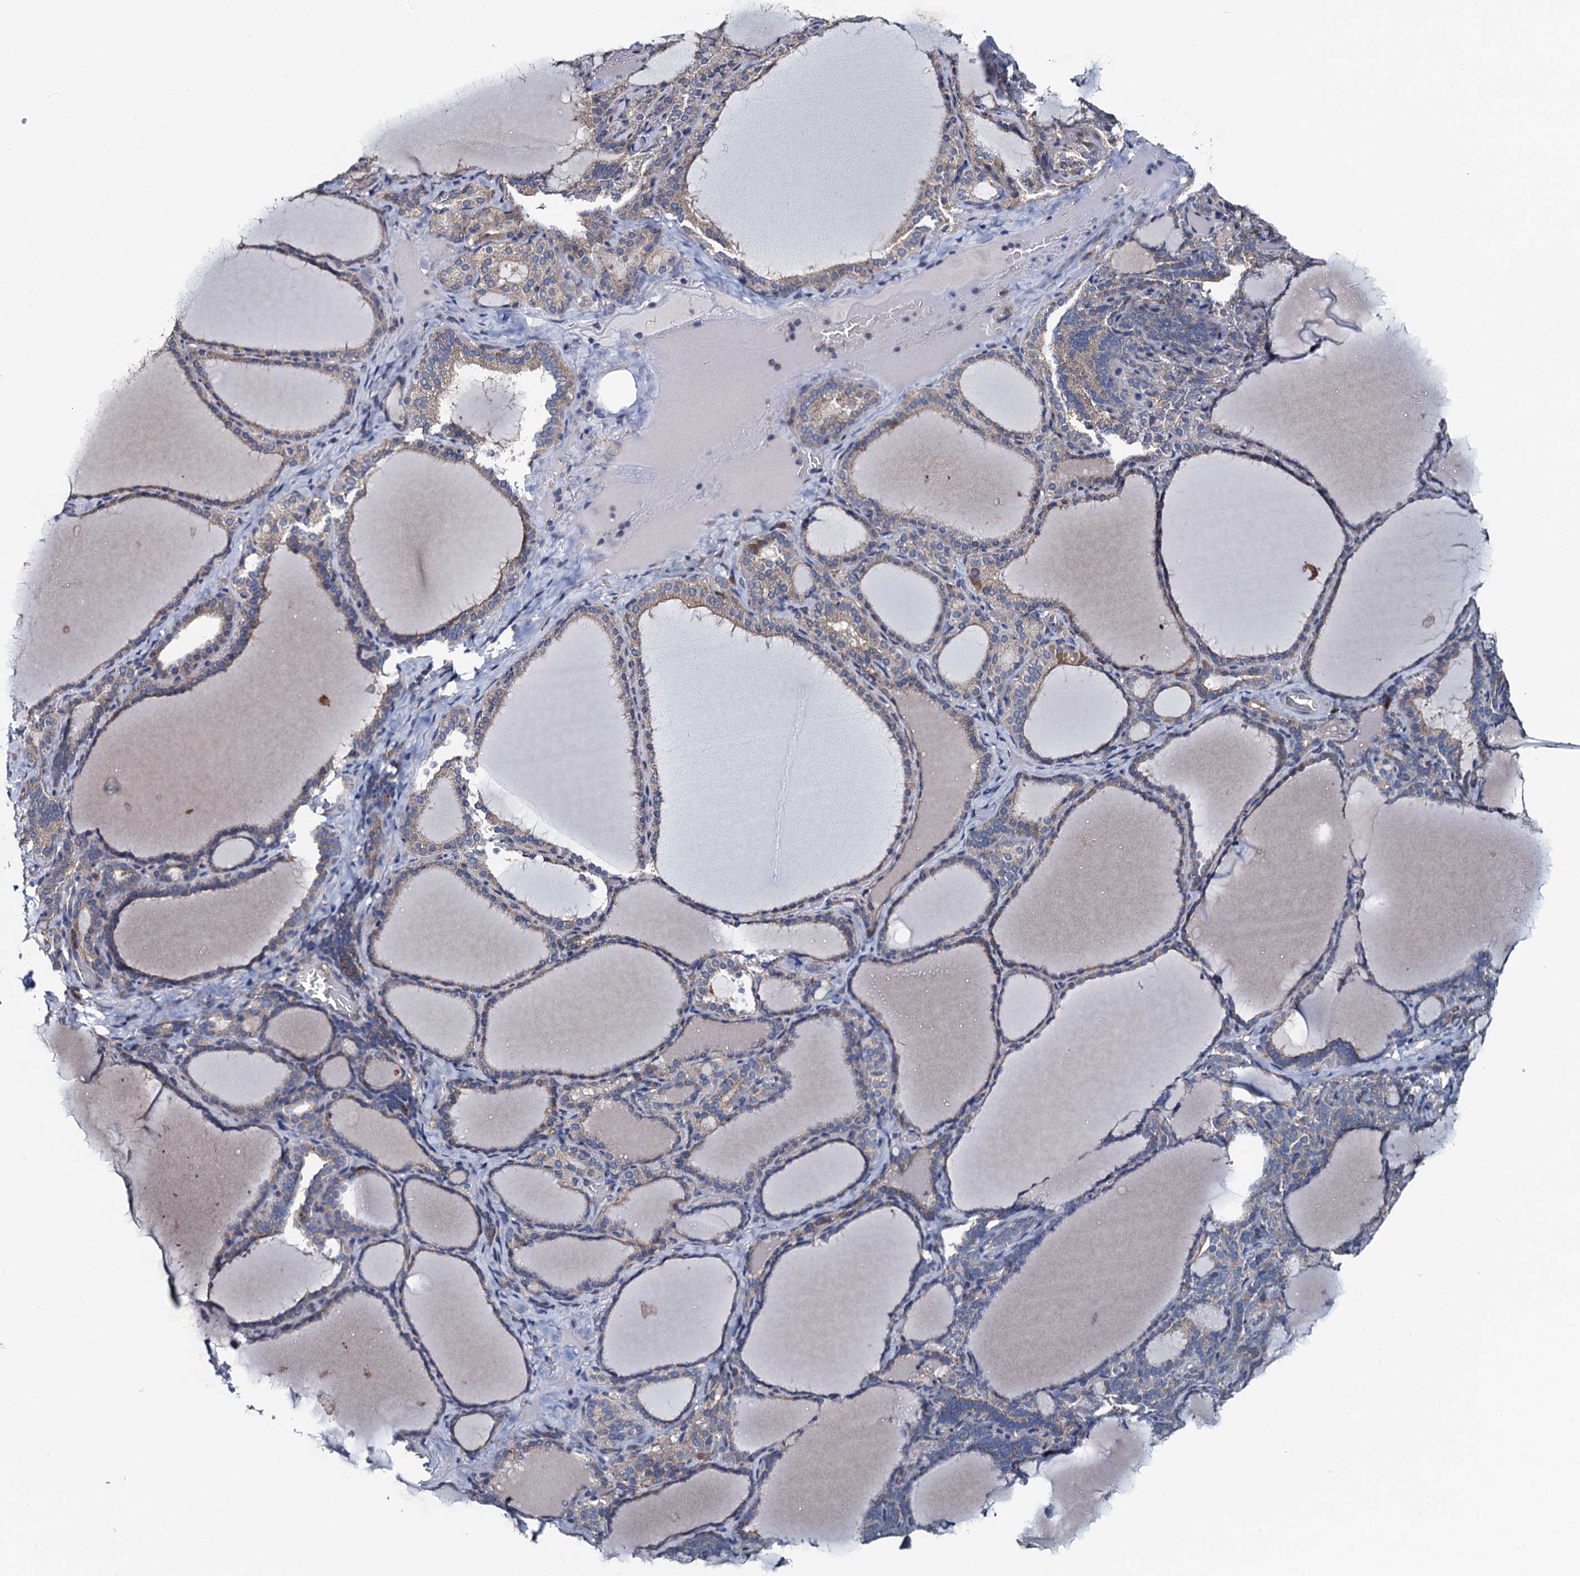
{"staining": {"intensity": "weak", "quantity": "25%-75%", "location": "cytoplasmic/membranous"}, "tissue": "thyroid gland", "cell_type": "Glandular cells", "image_type": "normal", "snomed": [{"axis": "morphology", "description": "Normal tissue, NOS"}, {"axis": "topography", "description": "Thyroid gland"}], "caption": "Glandular cells display low levels of weak cytoplasmic/membranous staining in about 25%-75% of cells in normal thyroid gland.", "gene": "ADCY9", "patient": {"sex": "female", "age": 39}}